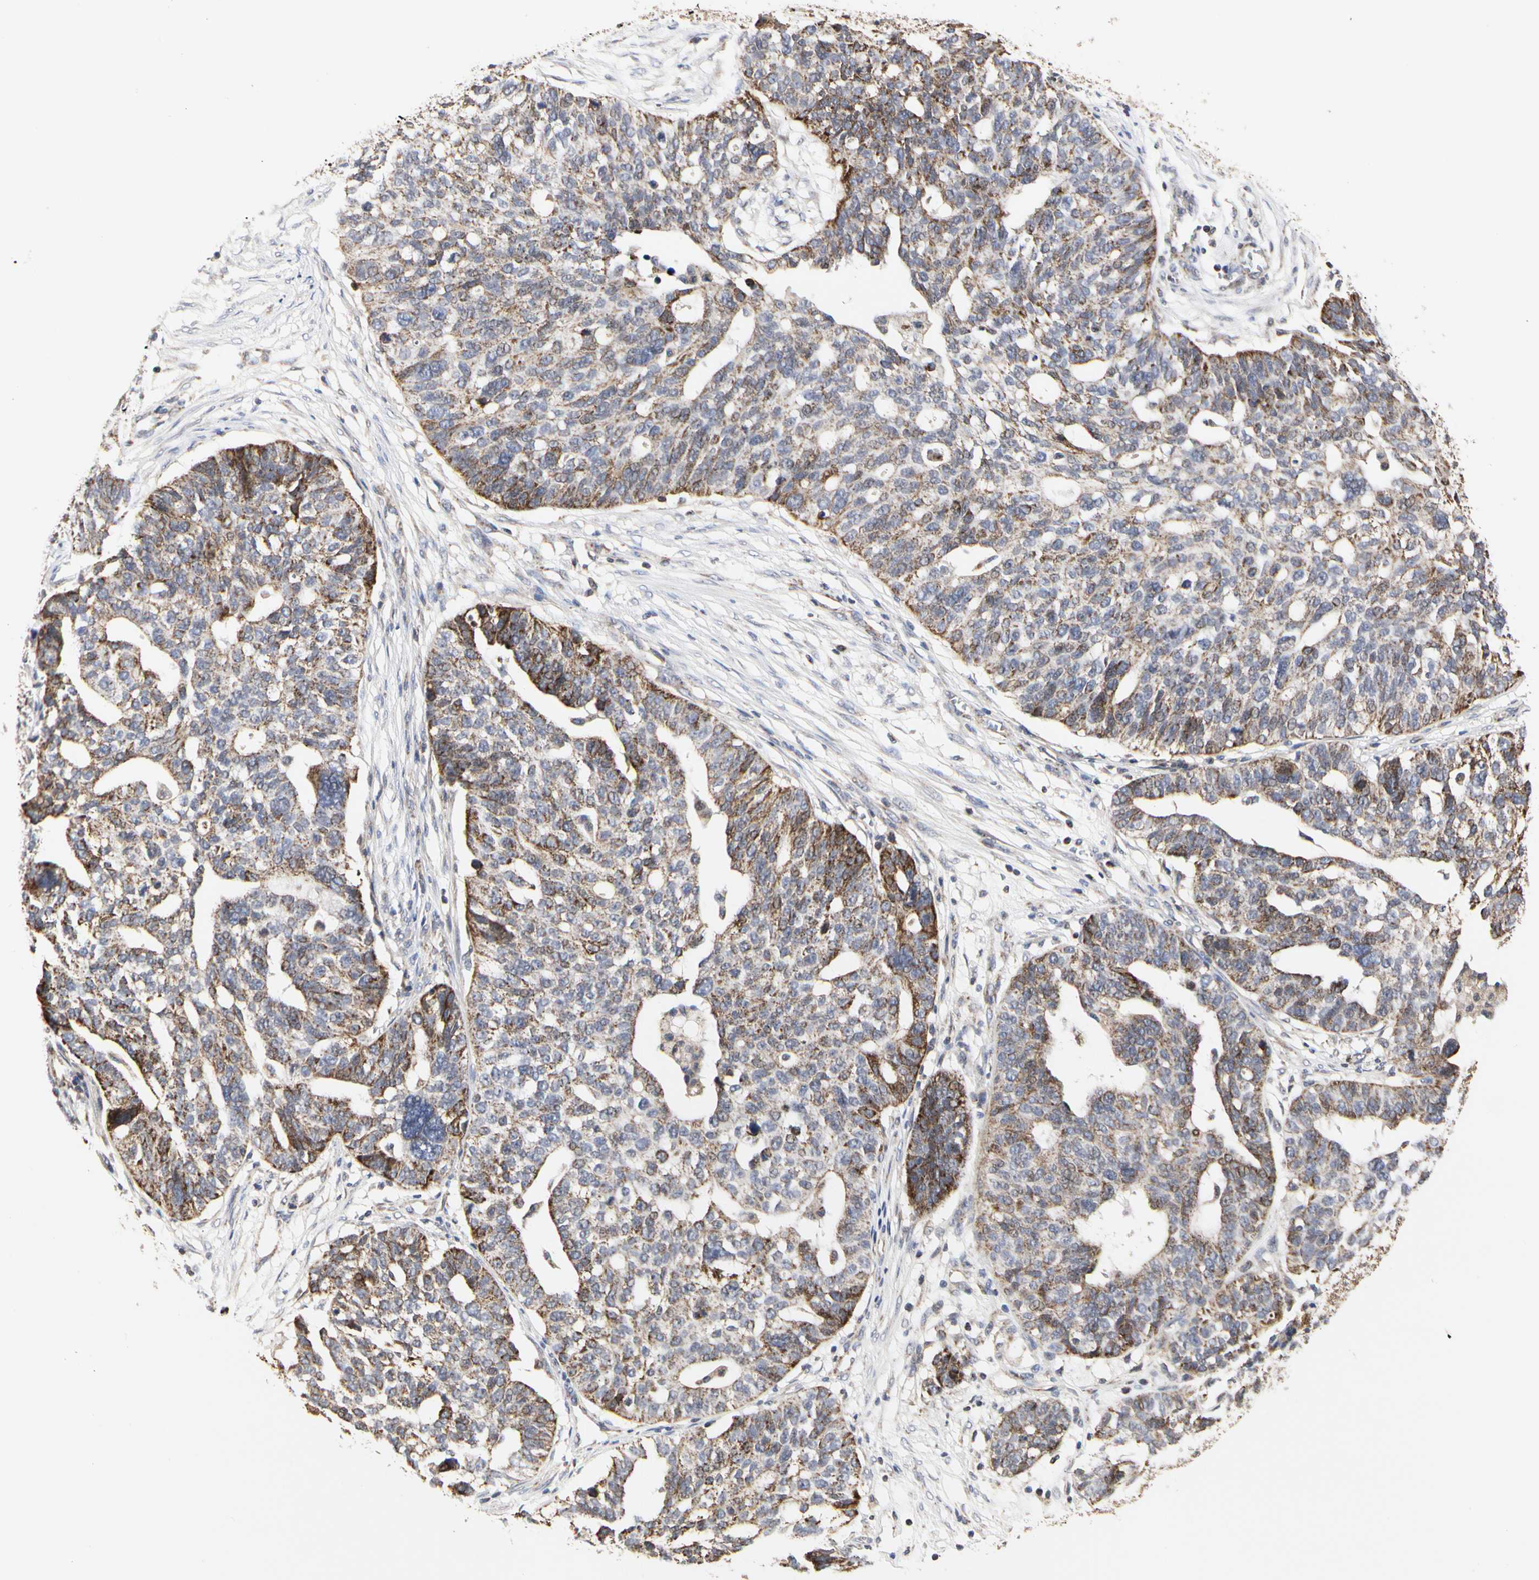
{"staining": {"intensity": "moderate", "quantity": "25%-75%", "location": "cytoplasmic/membranous"}, "tissue": "ovarian cancer", "cell_type": "Tumor cells", "image_type": "cancer", "snomed": [{"axis": "morphology", "description": "Cystadenocarcinoma, serous, NOS"}, {"axis": "topography", "description": "Ovary"}], "caption": "About 25%-75% of tumor cells in human serous cystadenocarcinoma (ovarian) exhibit moderate cytoplasmic/membranous protein staining as visualized by brown immunohistochemical staining.", "gene": "TSKU", "patient": {"sex": "female", "age": 59}}